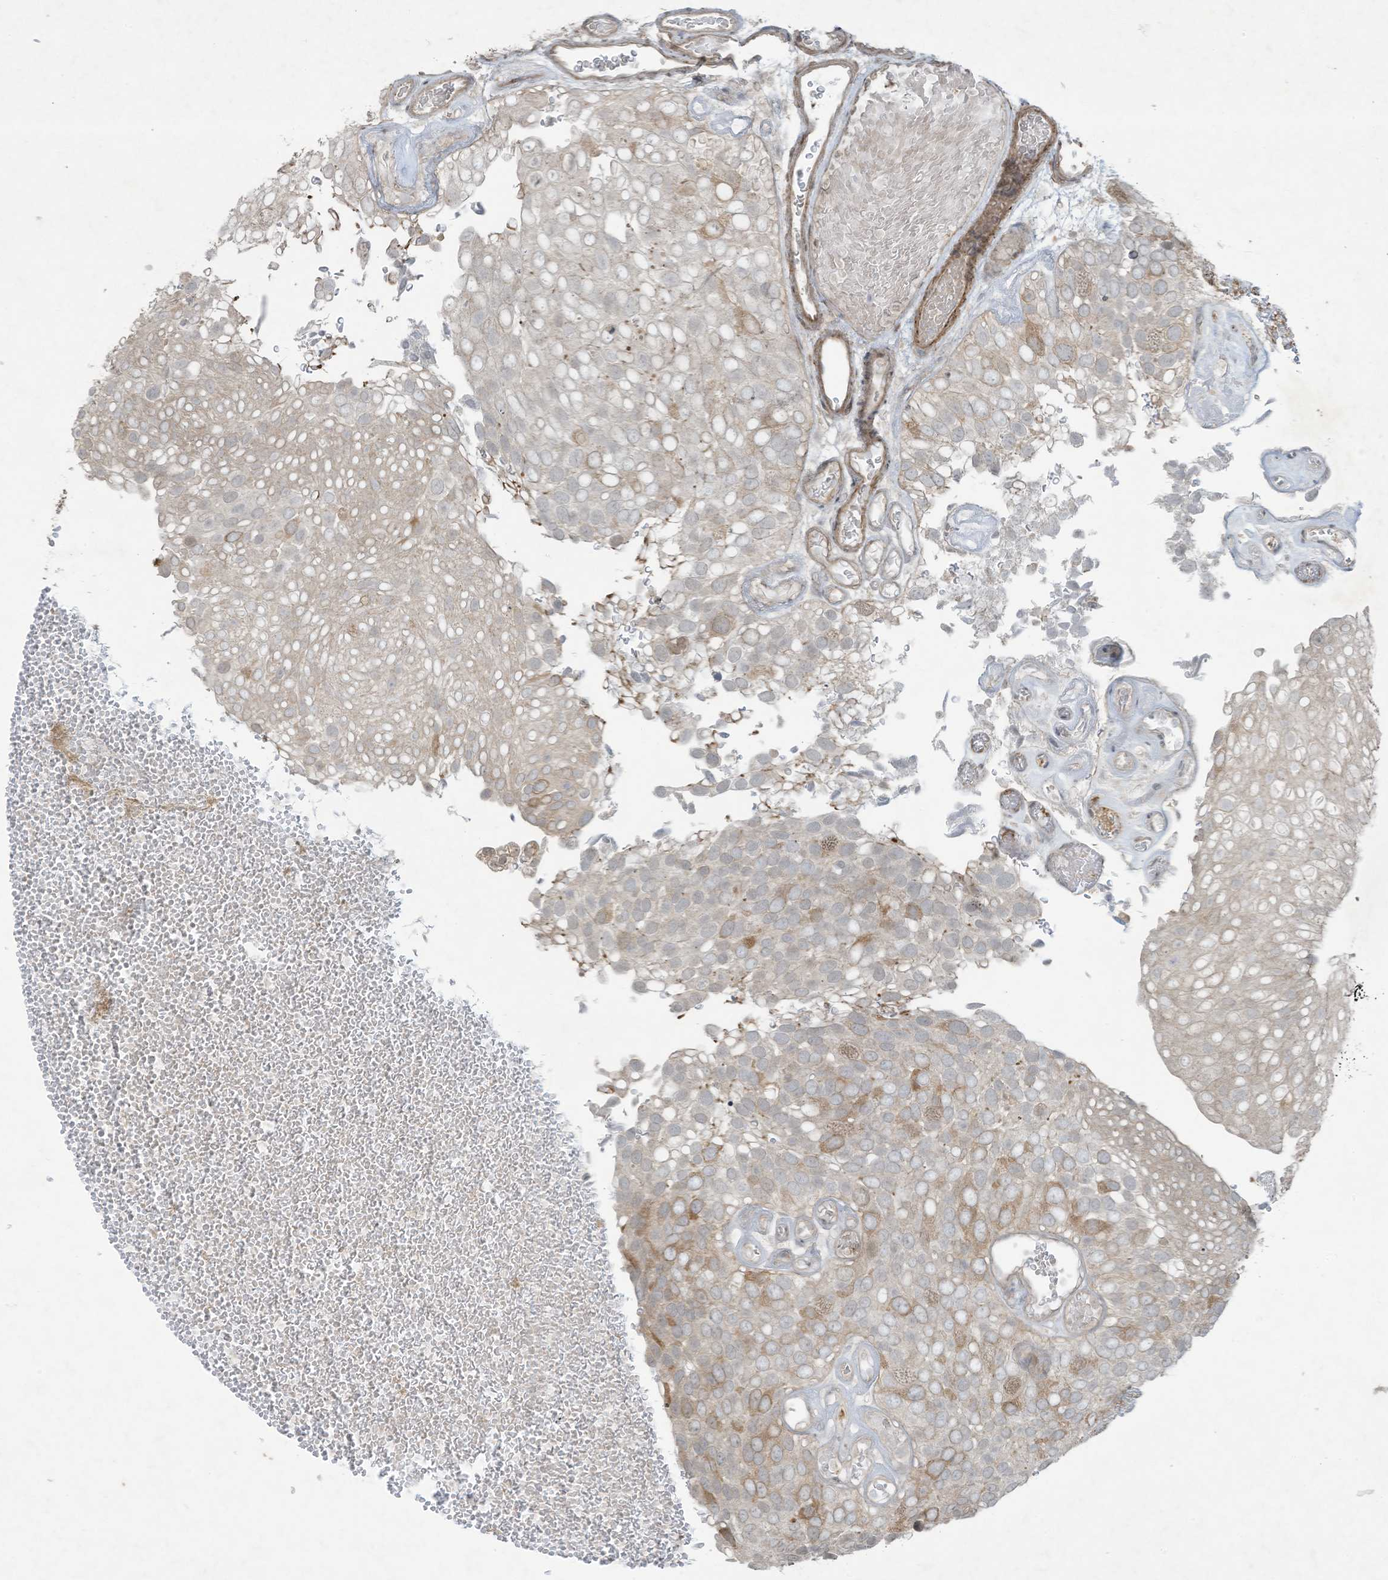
{"staining": {"intensity": "moderate", "quantity": "<25%", "location": "cytoplasmic/membranous"}, "tissue": "urothelial cancer", "cell_type": "Tumor cells", "image_type": "cancer", "snomed": [{"axis": "morphology", "description": "Urothelial carcinoma, Low grade"}, {"axis": "topography", "description": "Urinary bladder"}], "caption": "Protein analysis of urothelial carcinoma (low-grade) tissue shows moderate cytoplasmic/membranous expression in about <25% of tumor cells. (Brightfield microscopy of DAB IHC at high magnification).", "gene": "ZNF263", "patient": {"sex": "male", "age": 78}}